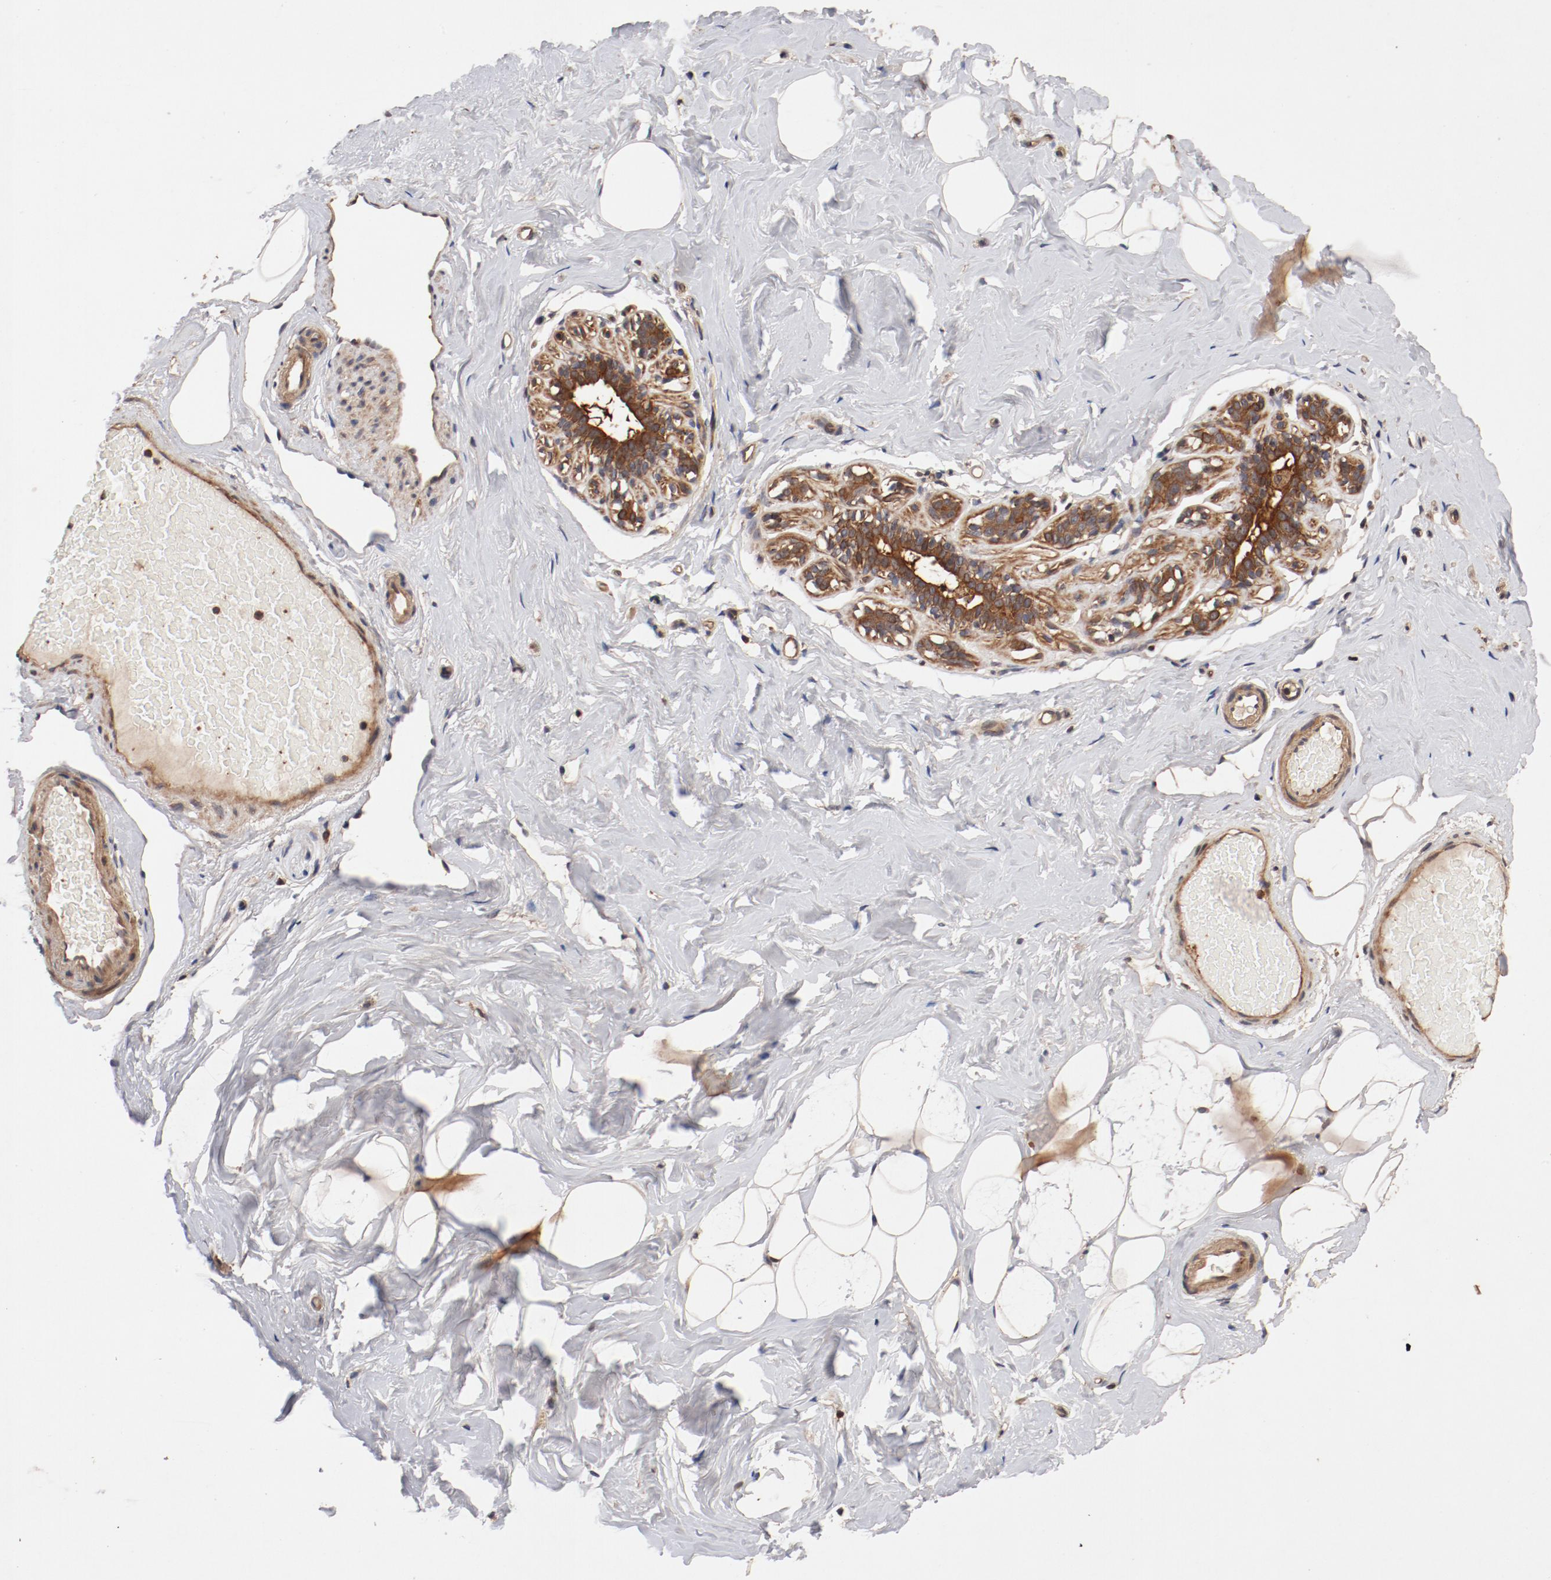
{"staining": {"intensity": "negative", "quantity": "none", "location": "none"}, "tissue": "breast", "cell_type": "Adipocytes", "image_type": "normal", "snomed": [{"axis": "morphology", "description": "Normal tissue, NOS"}, {"axis": "topography", "description": "Breast"}, {"axis": "topography", "description": "Soft tissue"}], "caption": "Immunohistochemical staining of benign human breast exhibits no significant positivity in adipocytes.", "gene": "GUF1", "patient": {"sex": "female", "age": 75}}